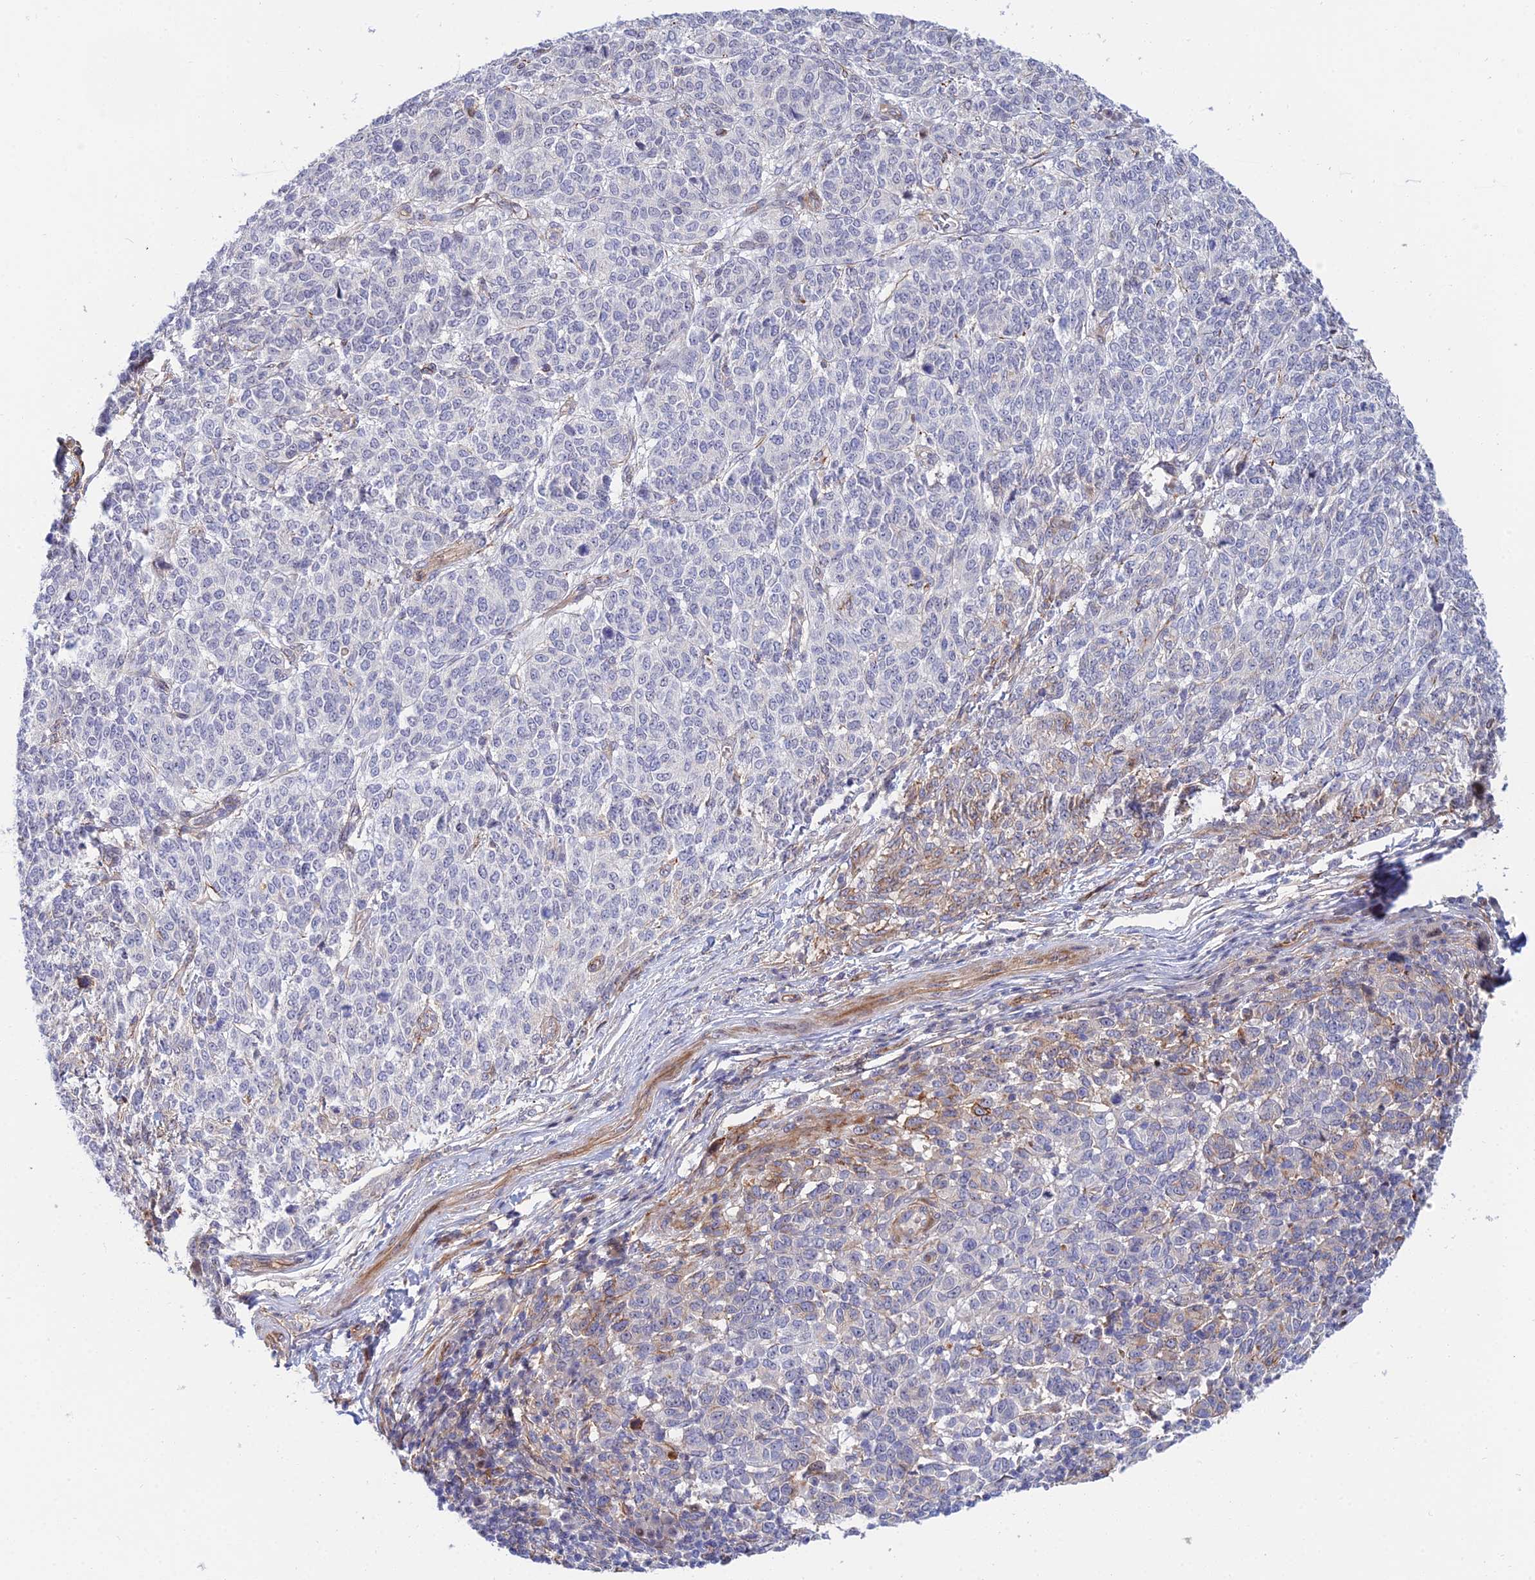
{"staining": {"intensity": "moderate", "quantity": "25%-75%", "location": "cytoplasmic/membranous"}, "tissue": "melanoma", "cell_type": "Tumor cells", "image_type": "cancer", "snomed": [{"axis": "morphology", "description": "Malignant melanoma, NOS"}, {"axis": "topography", "description": "Skin"}], "caption": "Malignant melanoma stained with a protein marker exhibits moderate staining in tumor cells.", "gene": "TRIM43B", "patient": {"sex": "male", "age": 49}}